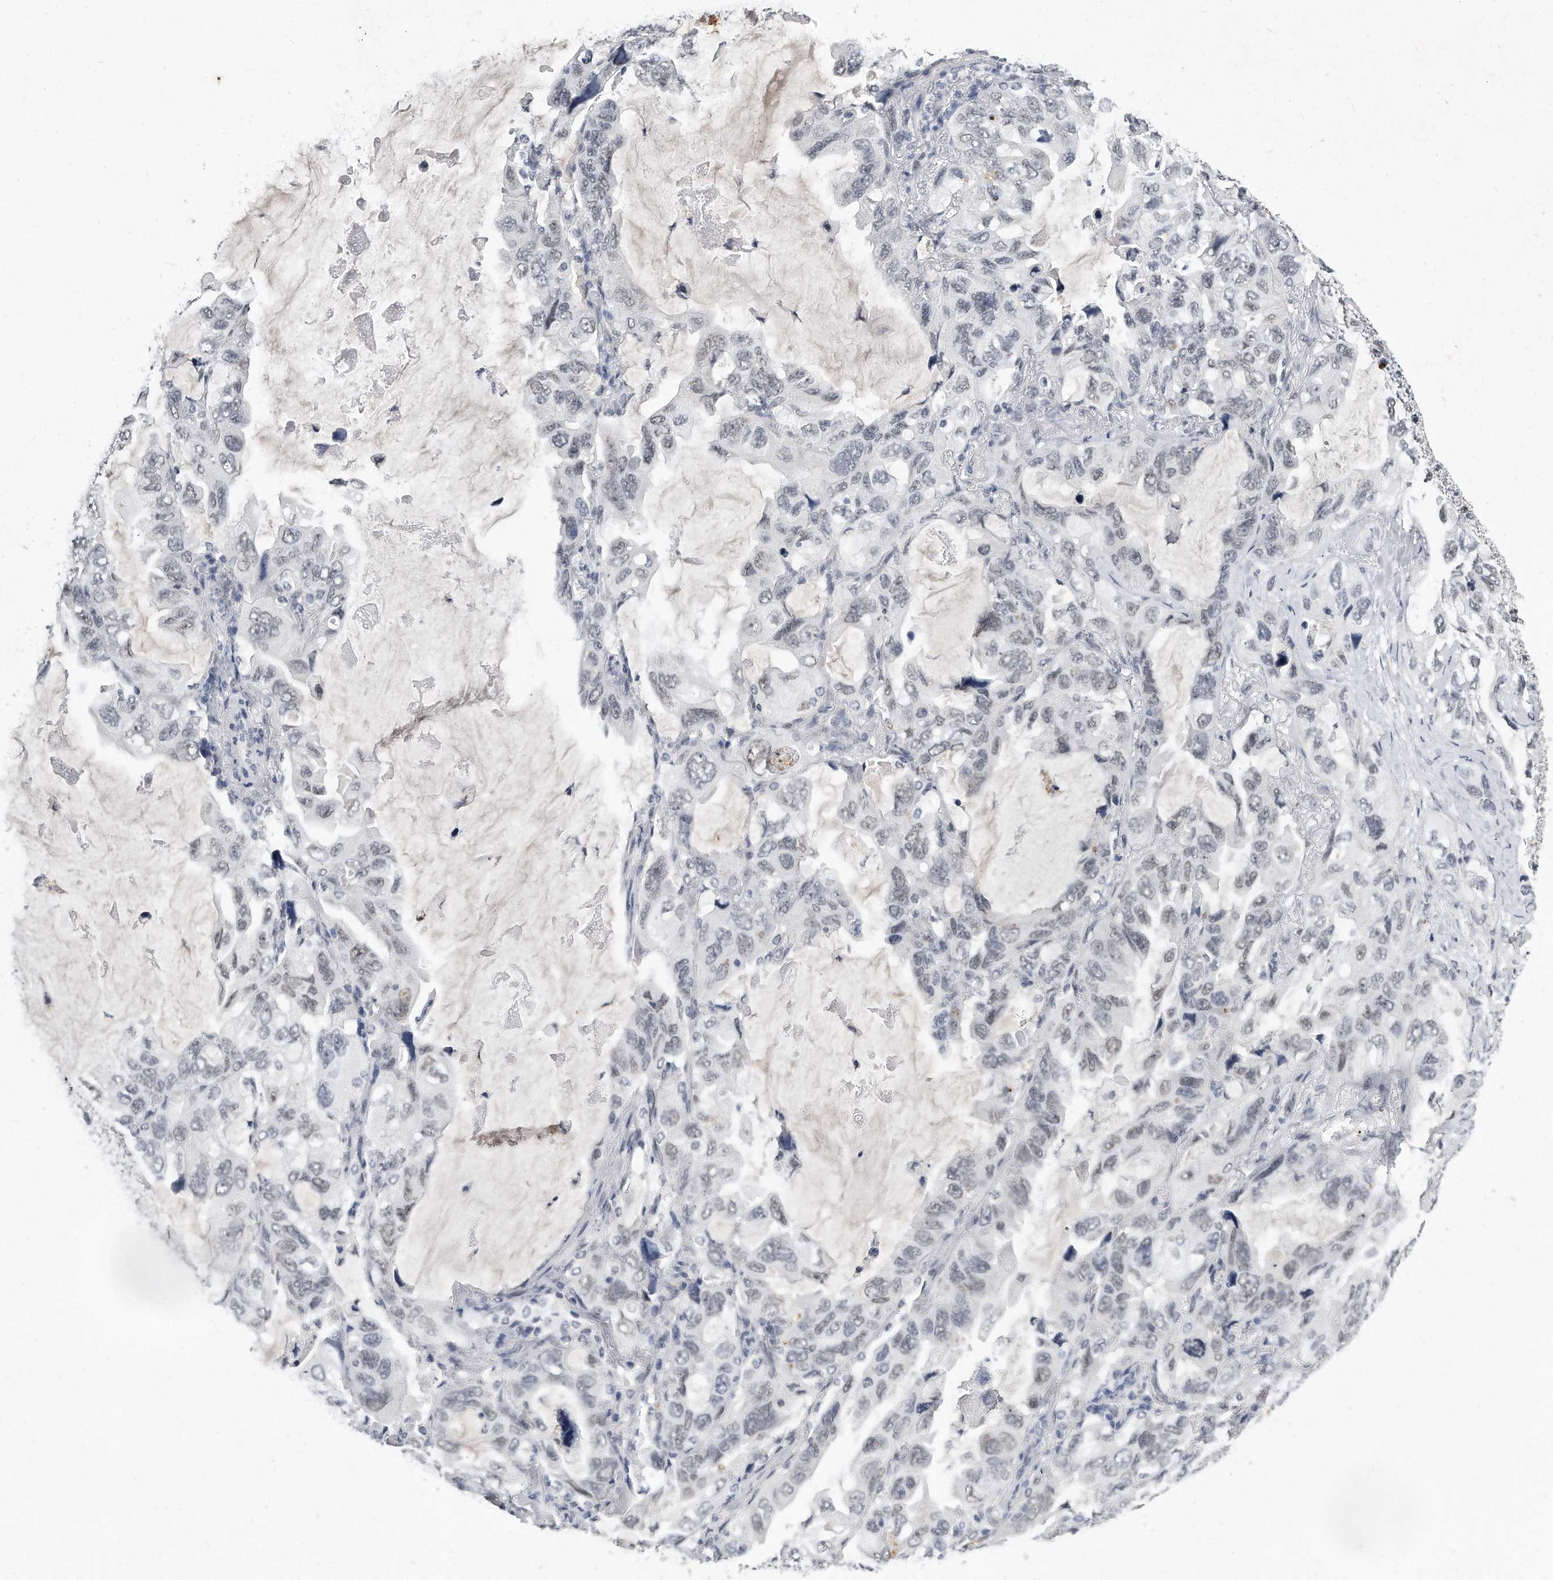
{"staining": {"intensity": "weak", "quantity": "<25%", "location": "nuclear"}, "tissue": "lung cancer", "cell_type": "Tumor cells", "image_type": "cancer", "snomed": [{"axis": "morphology", "description": "Squamous cell carcinoma, NOS"}, {"axis": "topography", "description": "Lung"}], "caption": "A photomicrograph of human lung cancer (squamous cell carcinoma) is negative for staining in tumor cells.", "gene": "CTBP2", "patient": {"sex": "female", "age": 73}}